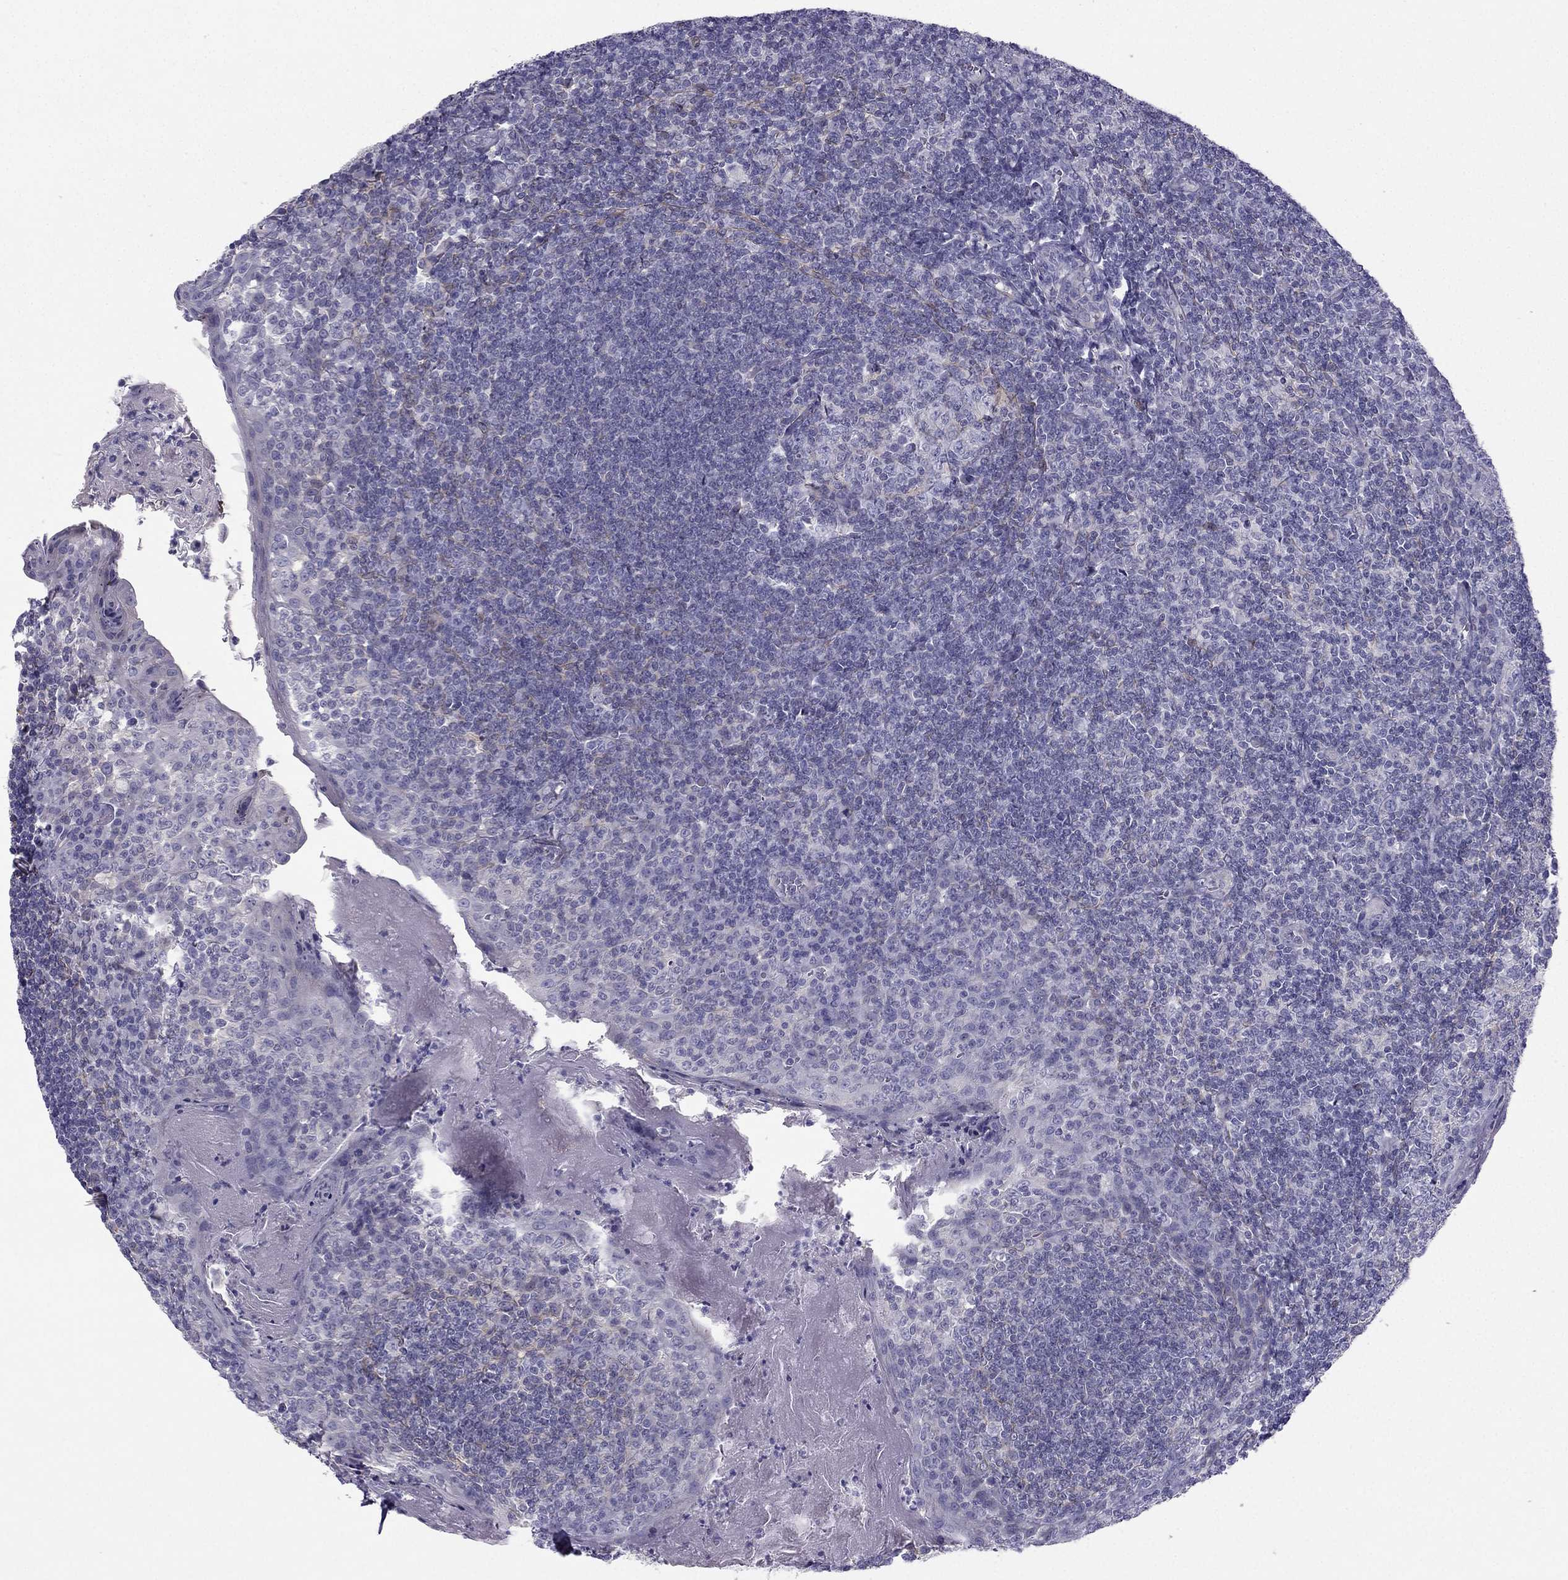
{"staining": {"intensity": "weak", "quantity": "<25%", "location": "cytoplasmic/membranous"}, "tissue": "tonsil", "cell_type": "Germinal center cells", "image_type": "normal", "snomed": [{"axis": "morphology", "description": "Normal tissue, NOS"}, {"axis": "topography", "description": "Tonsil"}], "caption": "There is no significant positivity in germinal center cells of tonsil. The staining was performed using DAB (3,3'-diaminobenzidine) to visualize the protein expression in brown, while the nuclei were stained in blue with hematoxylin (Magnification: 20x).", "gene": "SYT5", "patient": {"sex": "female", "age": 13}}